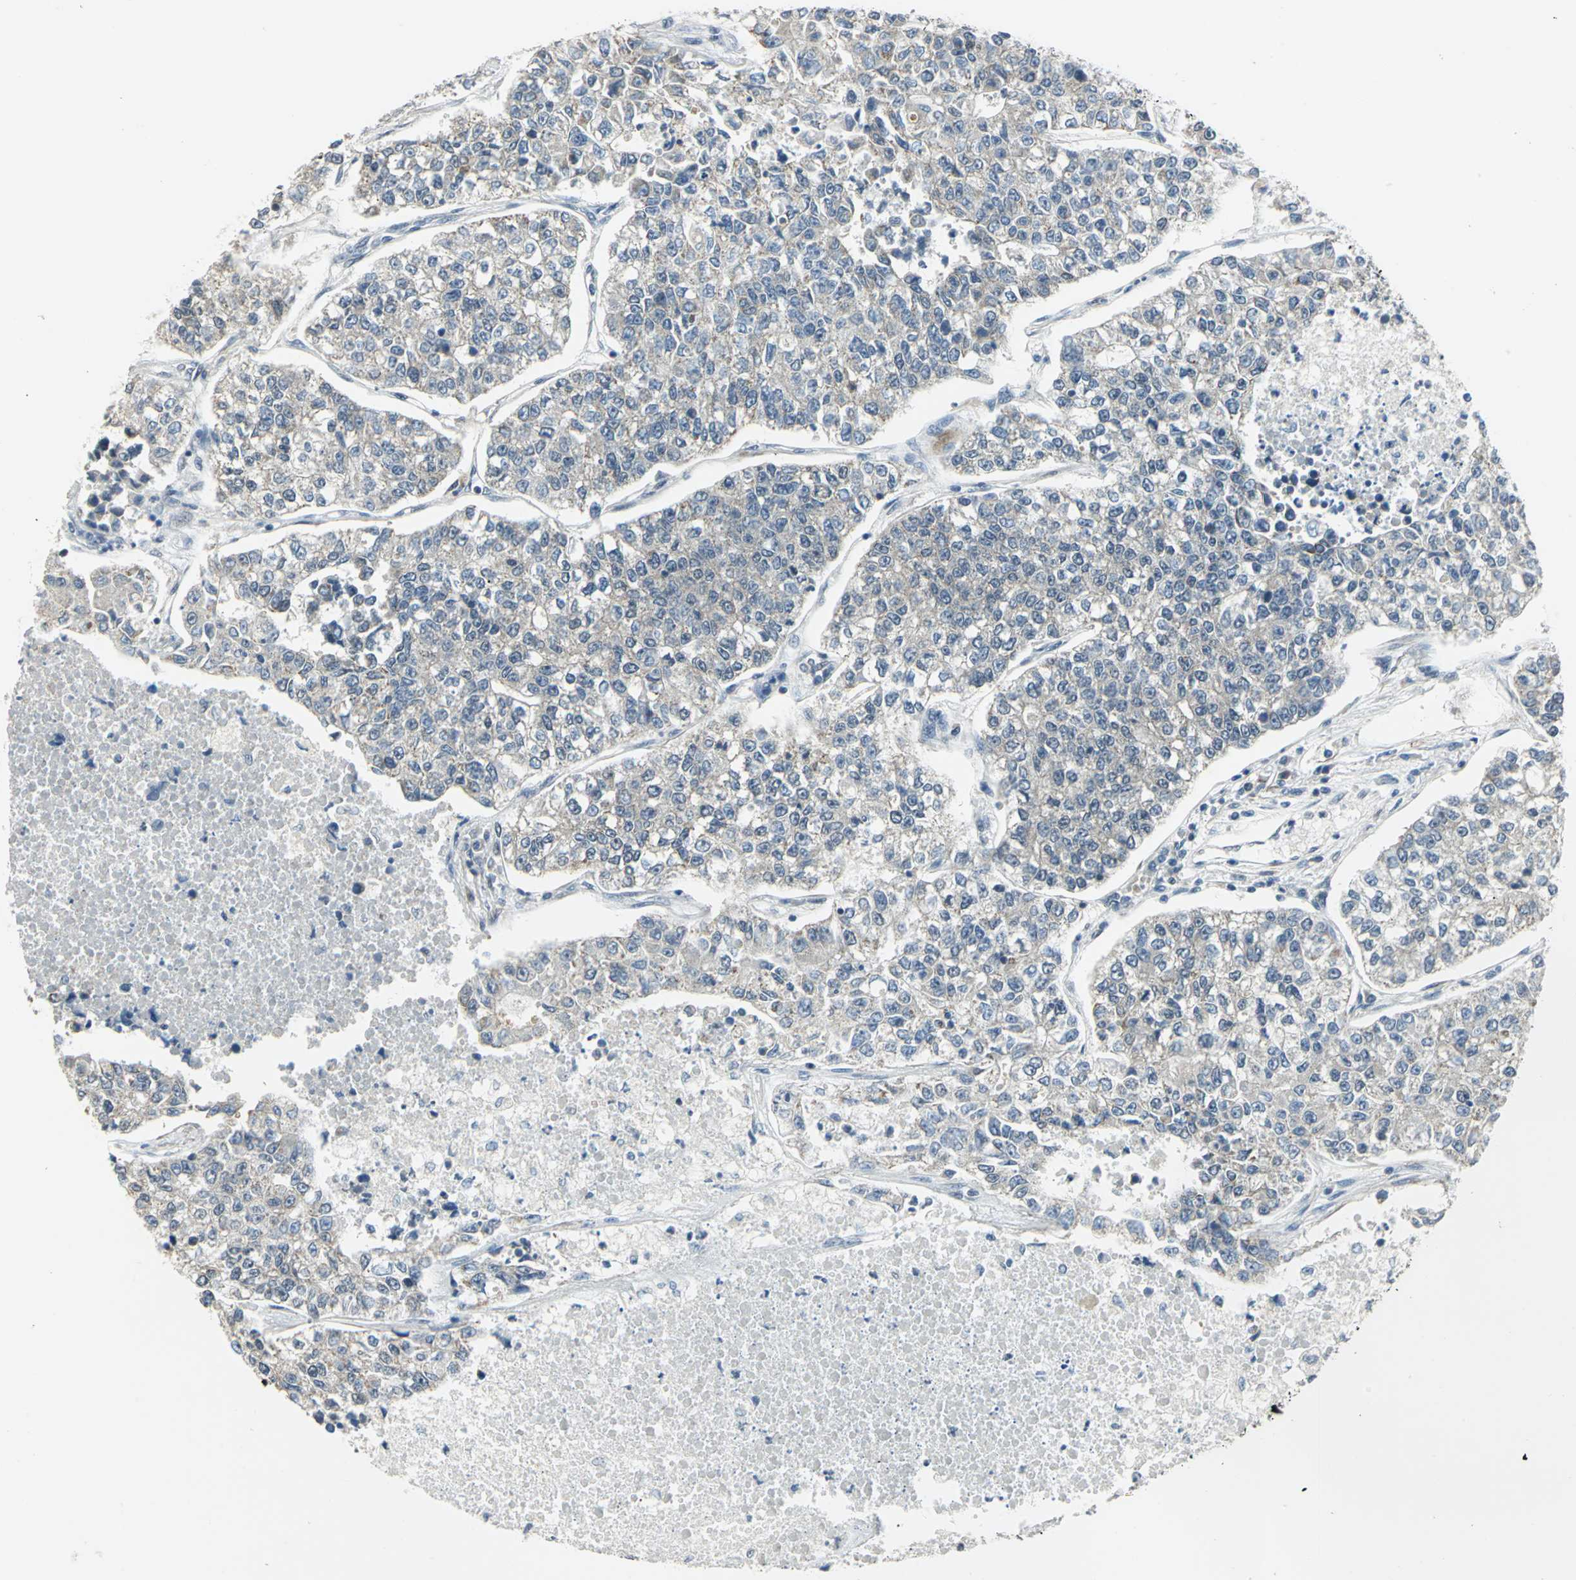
{"staining": {"intensity": "weak", "quantity": ">75%", "location": "cytoplasmic/membranous"}, "tissue": "lung cancer", "cell_type": "Tumor cells", "image_type": "cancer", "snomed": [{"axis": "morphology", "description": "Adenocarcinoma, NOS"}, {"axis": "topography", "description": "Lung"}], "caption": "Lung cancer was stained to show a protein in brown. There is low levels of weak cytoplasmic/membranous positivity in about >75% of tumor cells.", "gene": "MTA1", "patient": {"sex": "male", "age": 49}}